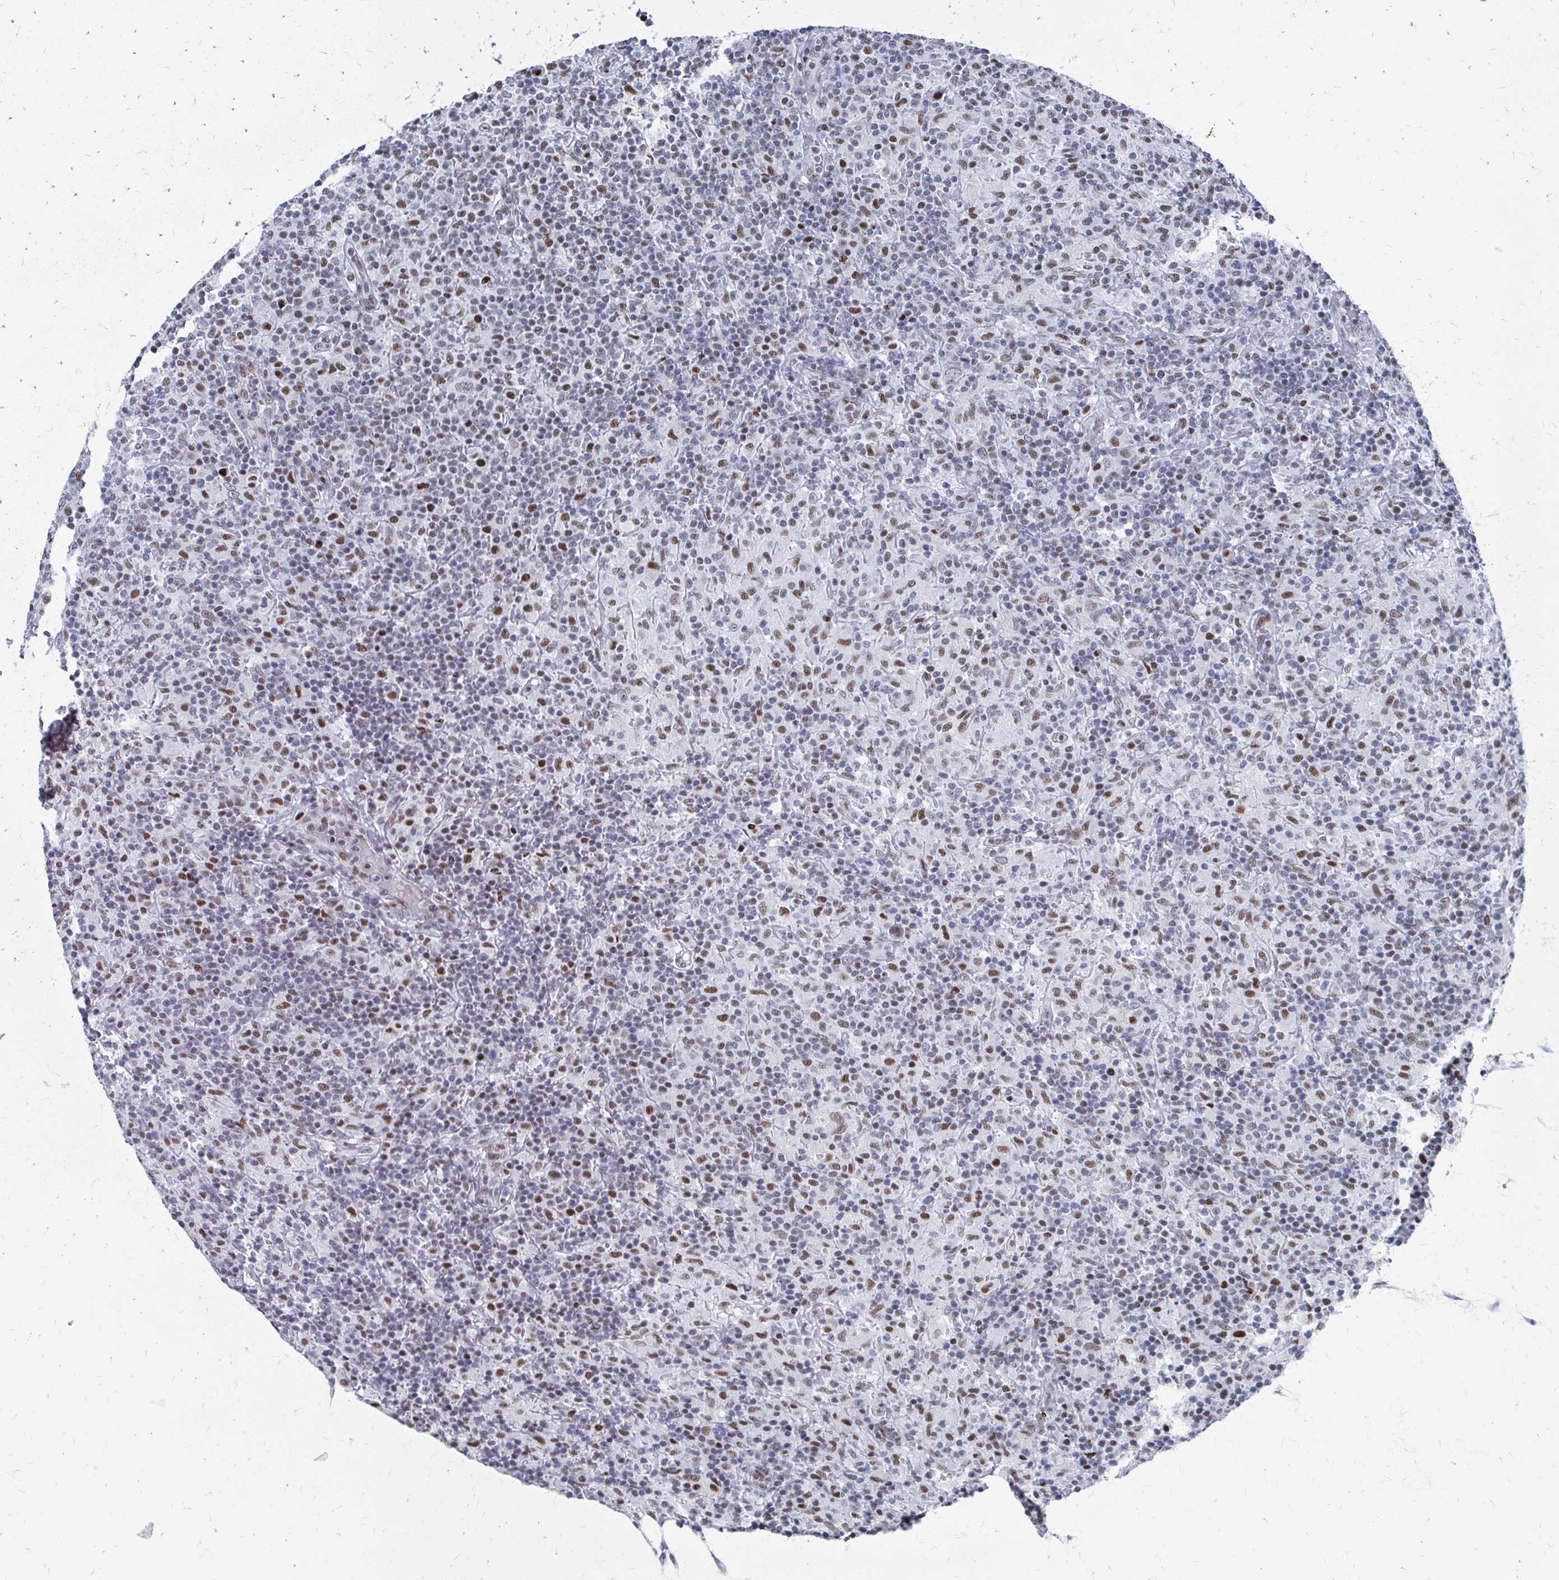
{"staining": {"intensity": "weak", "quantity": ">75%", "location": "nuclear"}, "tissue": "lymphoma", "cell_type": "Tumor cells", "image_type": "cancer", "snomed": [{"axis": "morphology", "description": "Hodgkin's disease, NOS"}, {"axis": "topography", "description": "Lymph node"}], "caption": "Protein staining of lymphoma tissue displays weak nuclear staining in about >75% of tumor cells.", "gene": "CDIN1", "patient": {"sex": "male", "age": 70}}